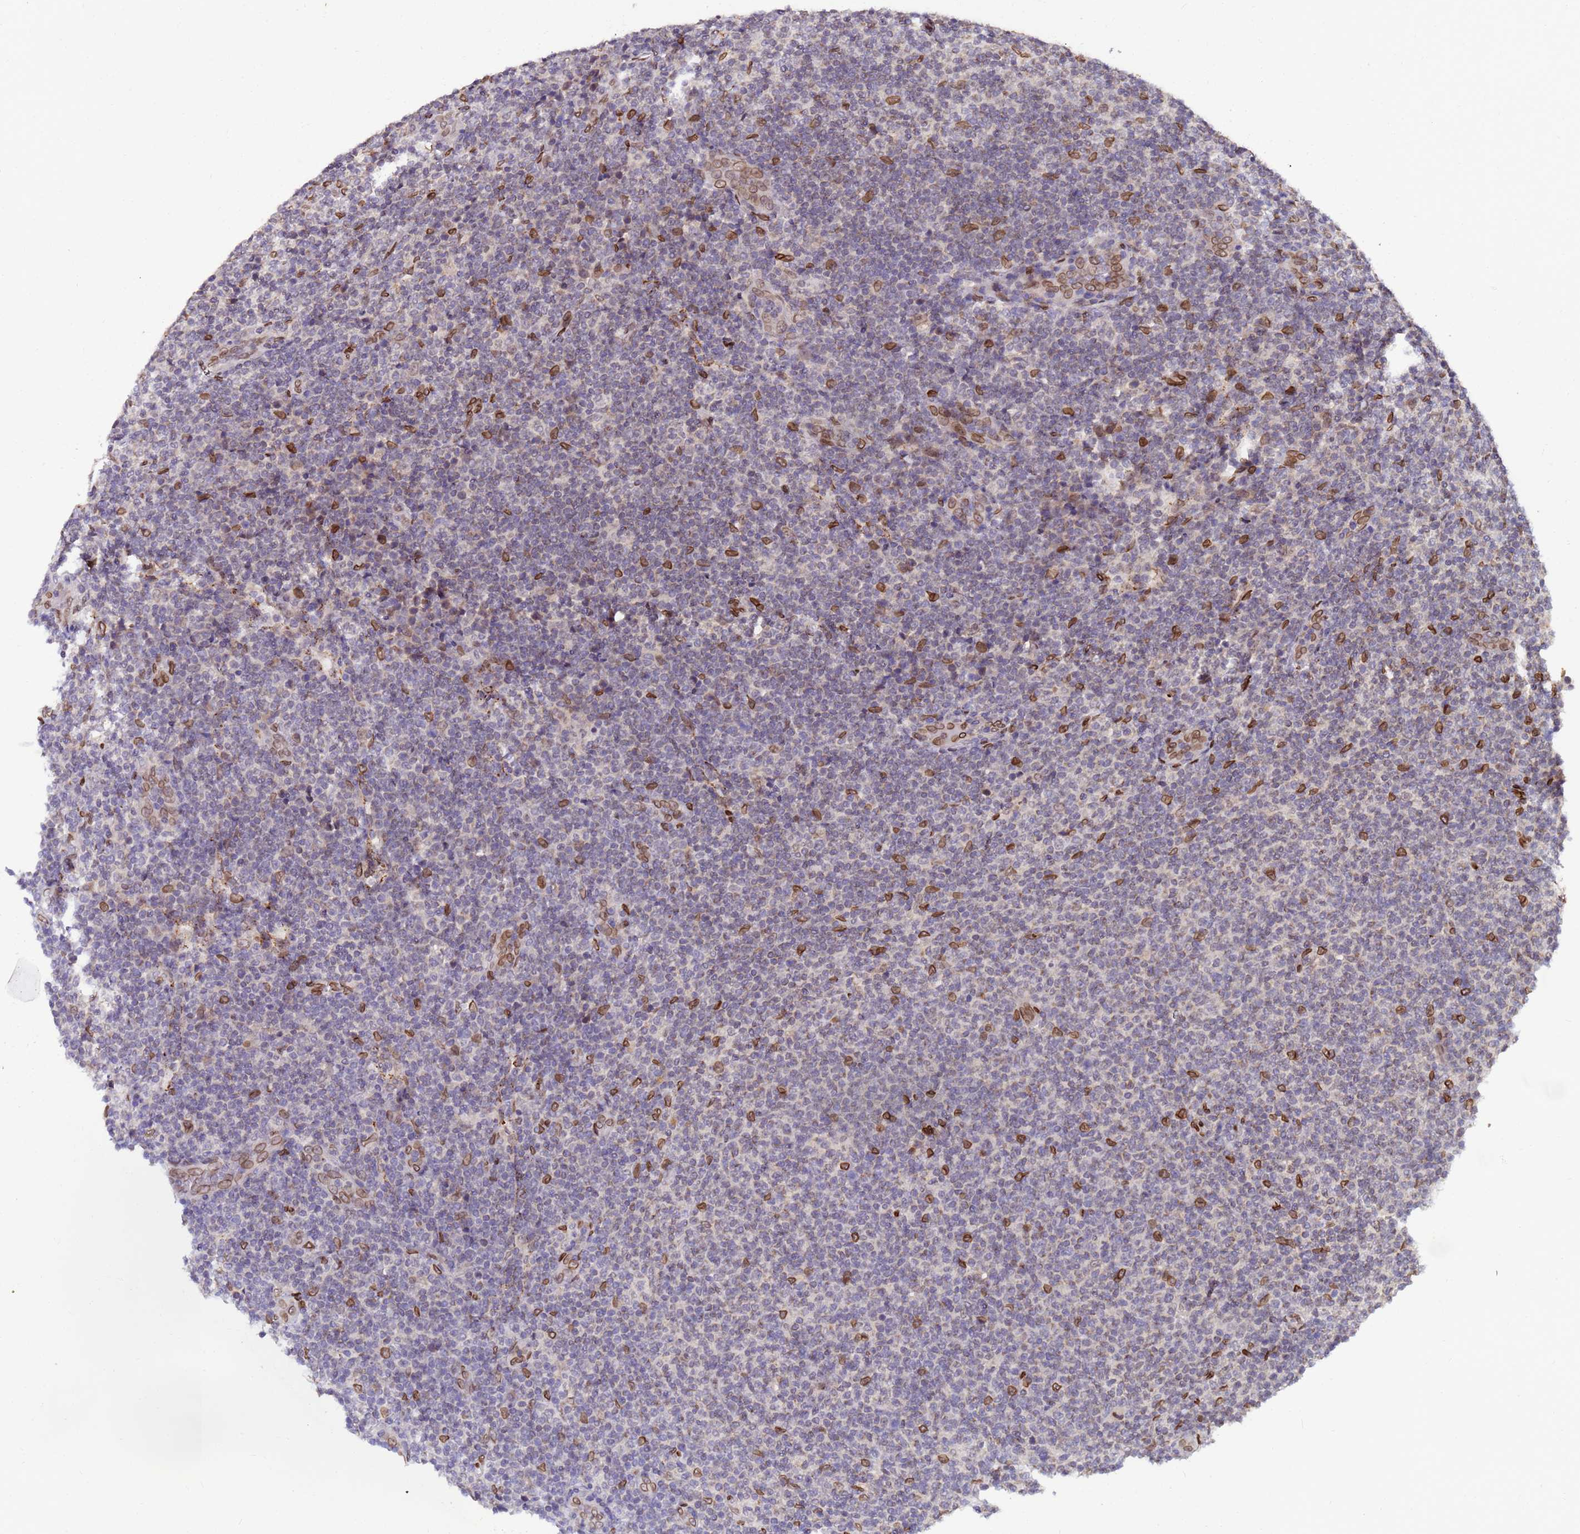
{"staining": {"intensity": "weak", "quantity": "<25%", "location": "nuclear"}, "tissue": "lymphoma", "cell_type": "Tumor cells", "image_type": "cancer", "snomed": [{"axis": "morphology", "description": "Malignant lymphoma, non-Hodgkin's type, Low grade"}, {"axis": "topography", "description": "Lymph node"}], "caption": "Immunohistochemistry of lymphoma shows no positivity in tumor cells.", "gene": "GPR135", "patient": {"sex": "male", "age": 66}}